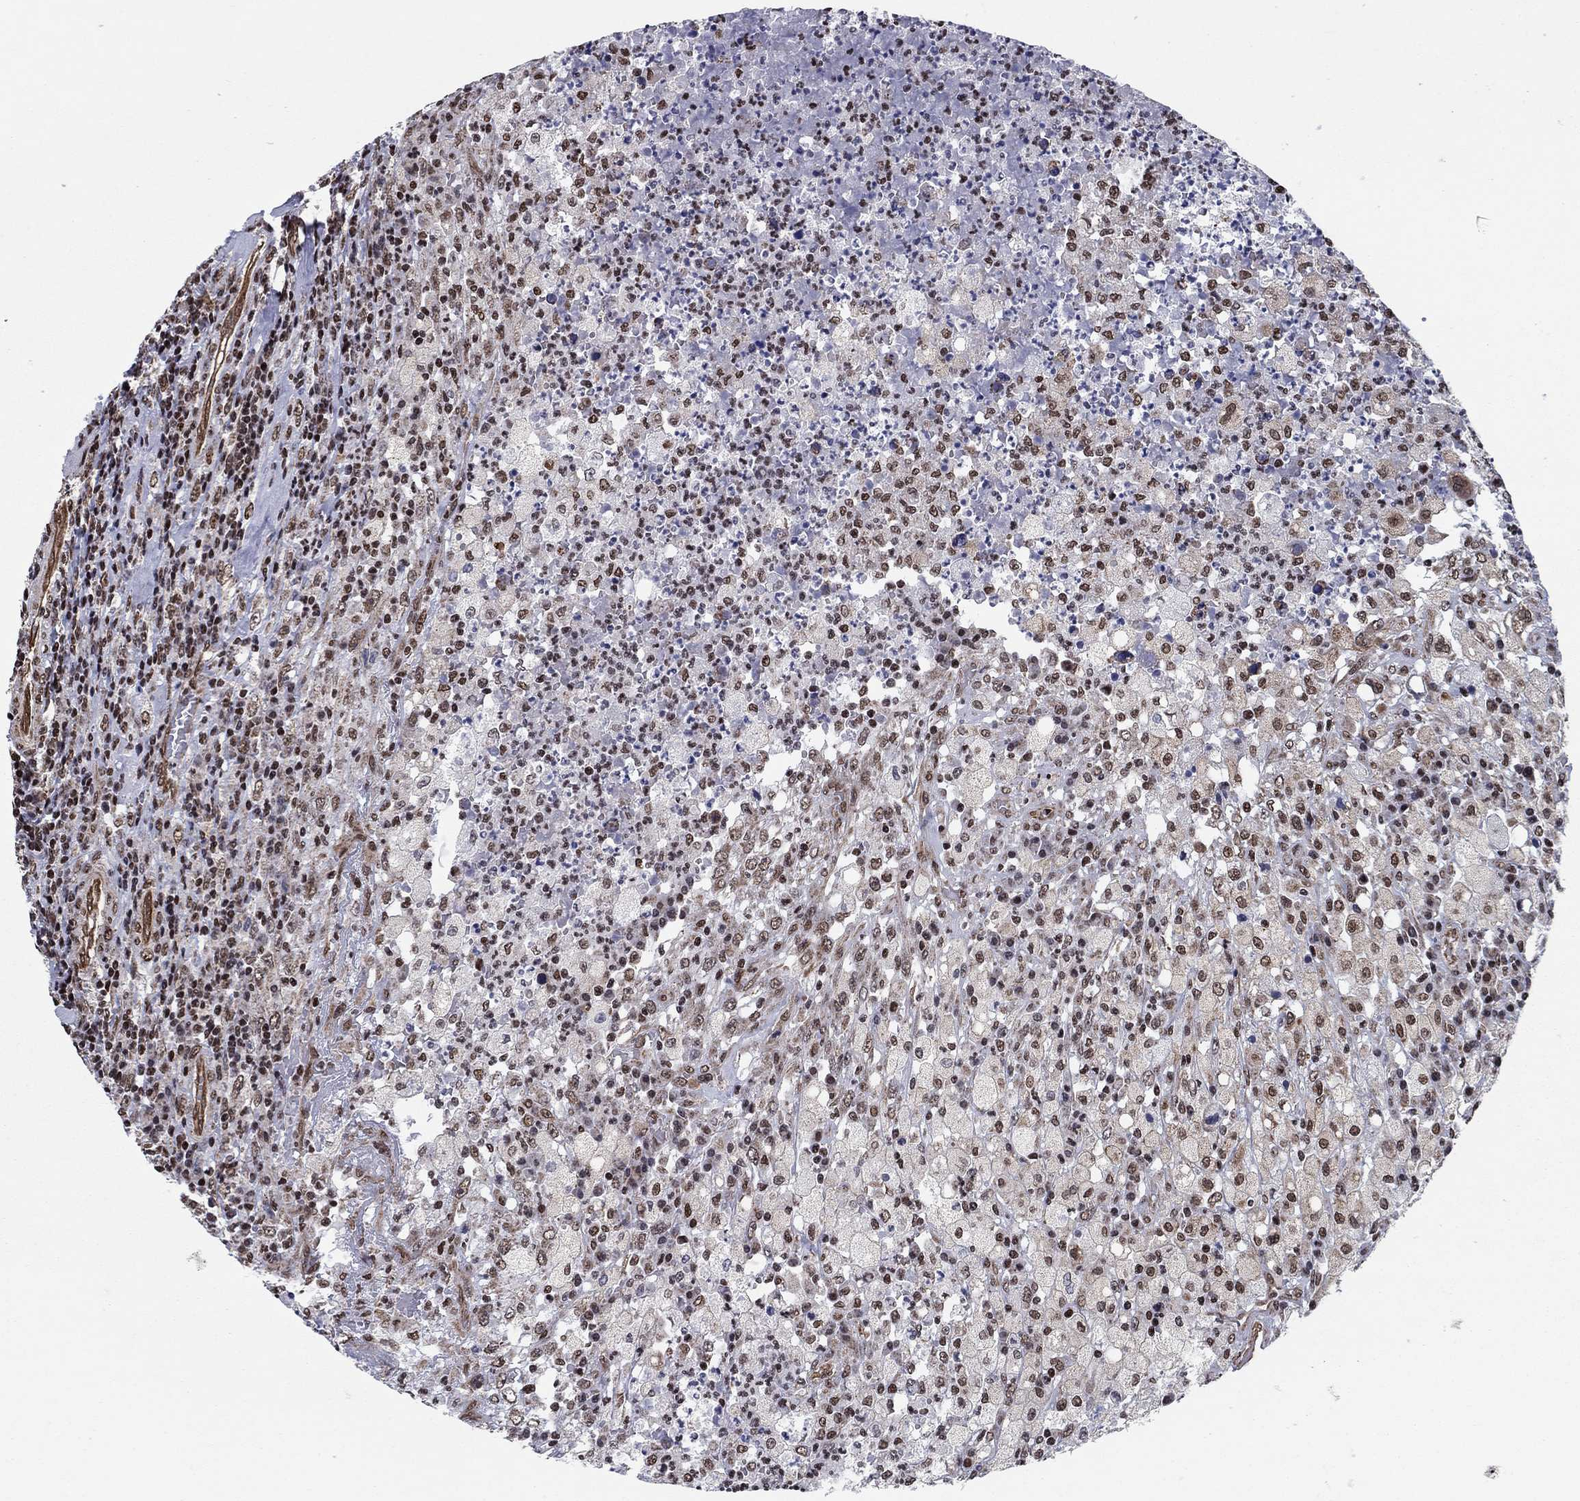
{"staining": {"intensity": "weak", "quantity": ">75%", "location": "nuclear"}, "tissue": "testis cancer", "cell_type": "Tumor cells", "image_type": "cancer", "snomed": [{"axis": "morphology", "description": "Necrosis, NOS"}, {"axis": "morphology", "description": "Carcinoma, Embryonal, NOS"}, {"axis": "topography", "description": "Testis"}], "caption": "A low amount of weak nuclear staining is seen in approximately >75% of tumor cells in testis cancer tissue. The staining was performed using DAB (3,3'-diaminobenzidine) to visualize the protein expression in brown, while the nuclei were stained in blue with hematoxylin (Magnification: 20x).", "gene": "N4BP2", "patient": {"sex": "male", "age": 19}}